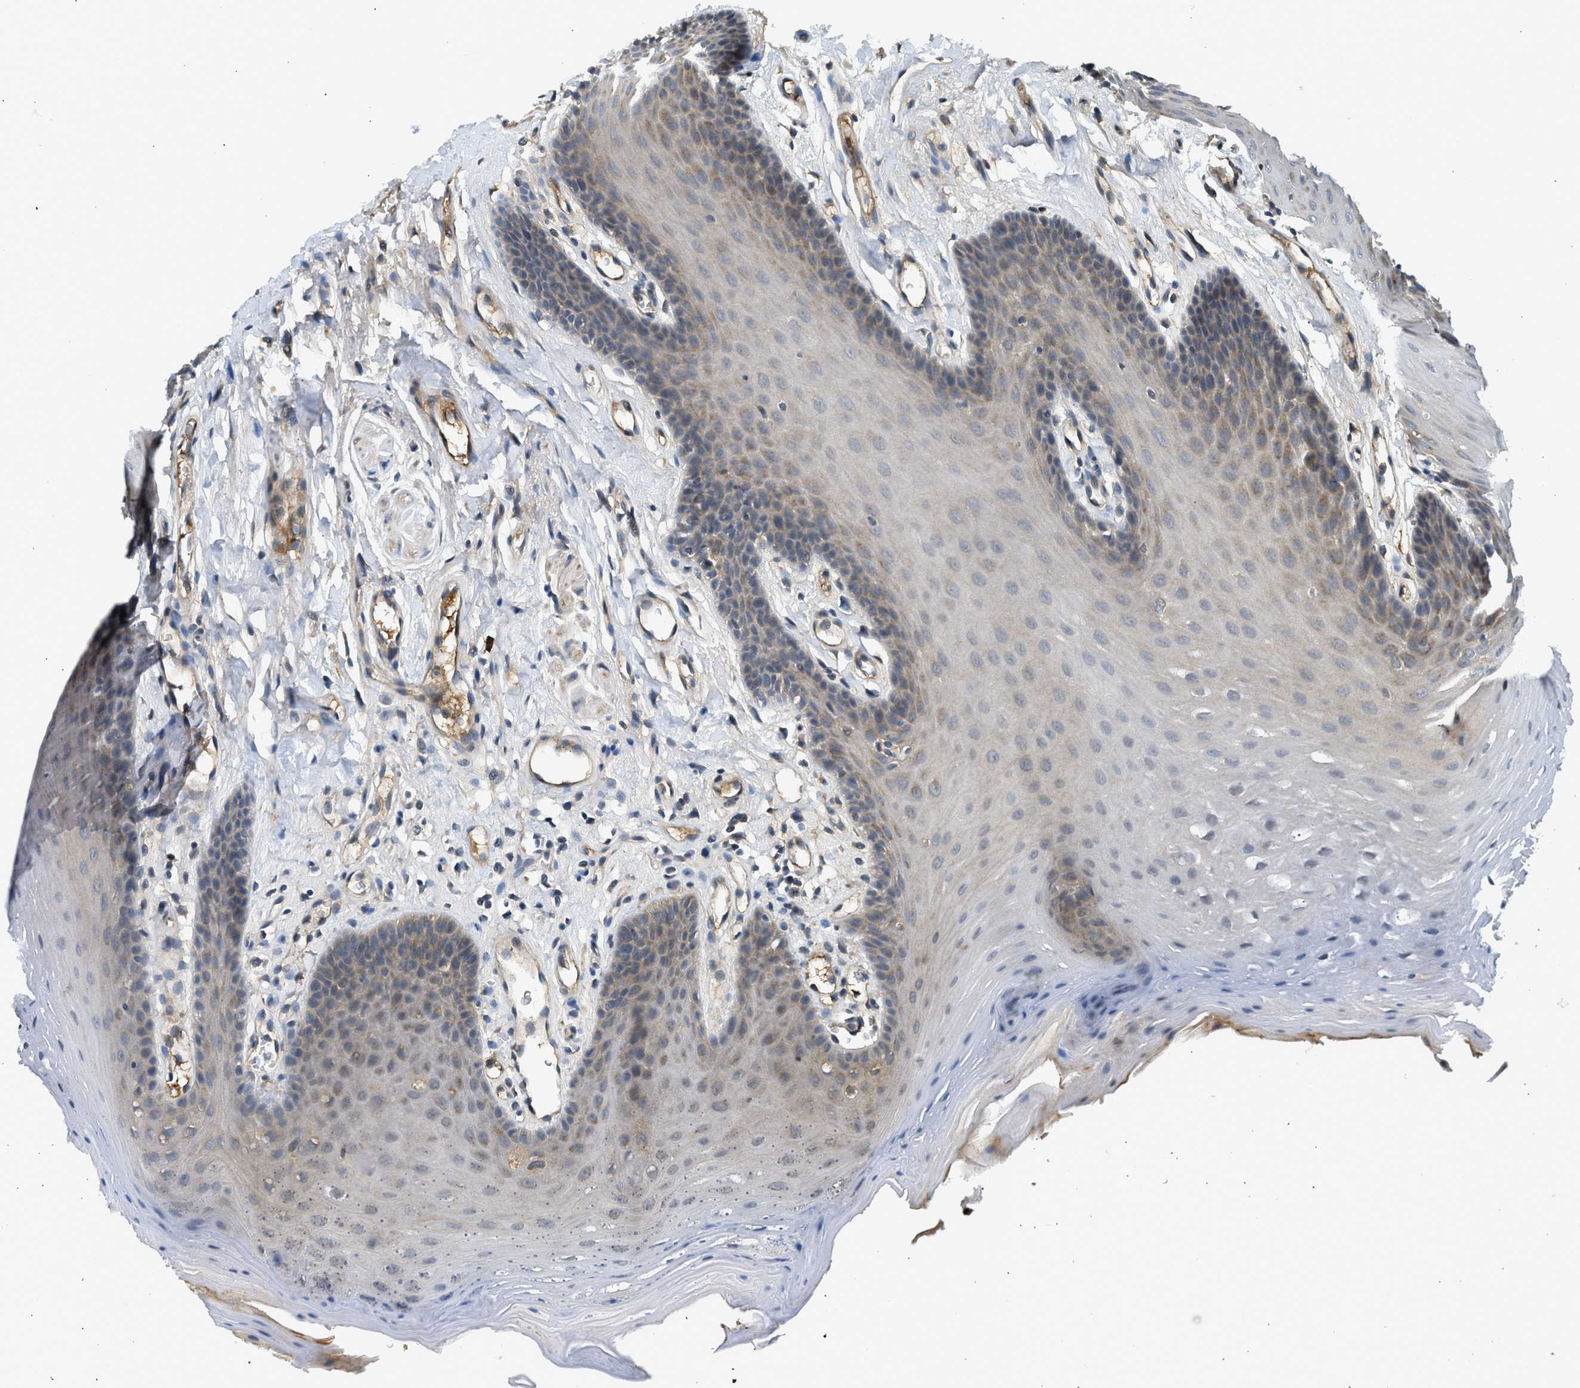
{"staining": {"intensity": "weak", "quantity": ">75%", "location": "cytoplasmic/membranous"}, "tissue": "oral mucosa", "cell_type": "Squamous epithelial cells", "image_type": "normal", "snomed": [{"axis": "morphology", "description": "Normal tissue, NOS"}, {"axis": "morphology", "description": "Squamous cell carcinoma, NOS"}, {"axis": "topography", "description": "Oral tissue"}, {"axis": "topography", "description": "Head-Neck"}], "caption": "Immunohistochemistry (DAB (3,3'-diaminobenzidine)) staining of normal oral mucosa exhibits weak cytoplasmic/membranous protein positivity in approximately >75% of squamous epithelial cells.", "gene": "ADCY8", "patient": {"sex": "male", "age": 71}}